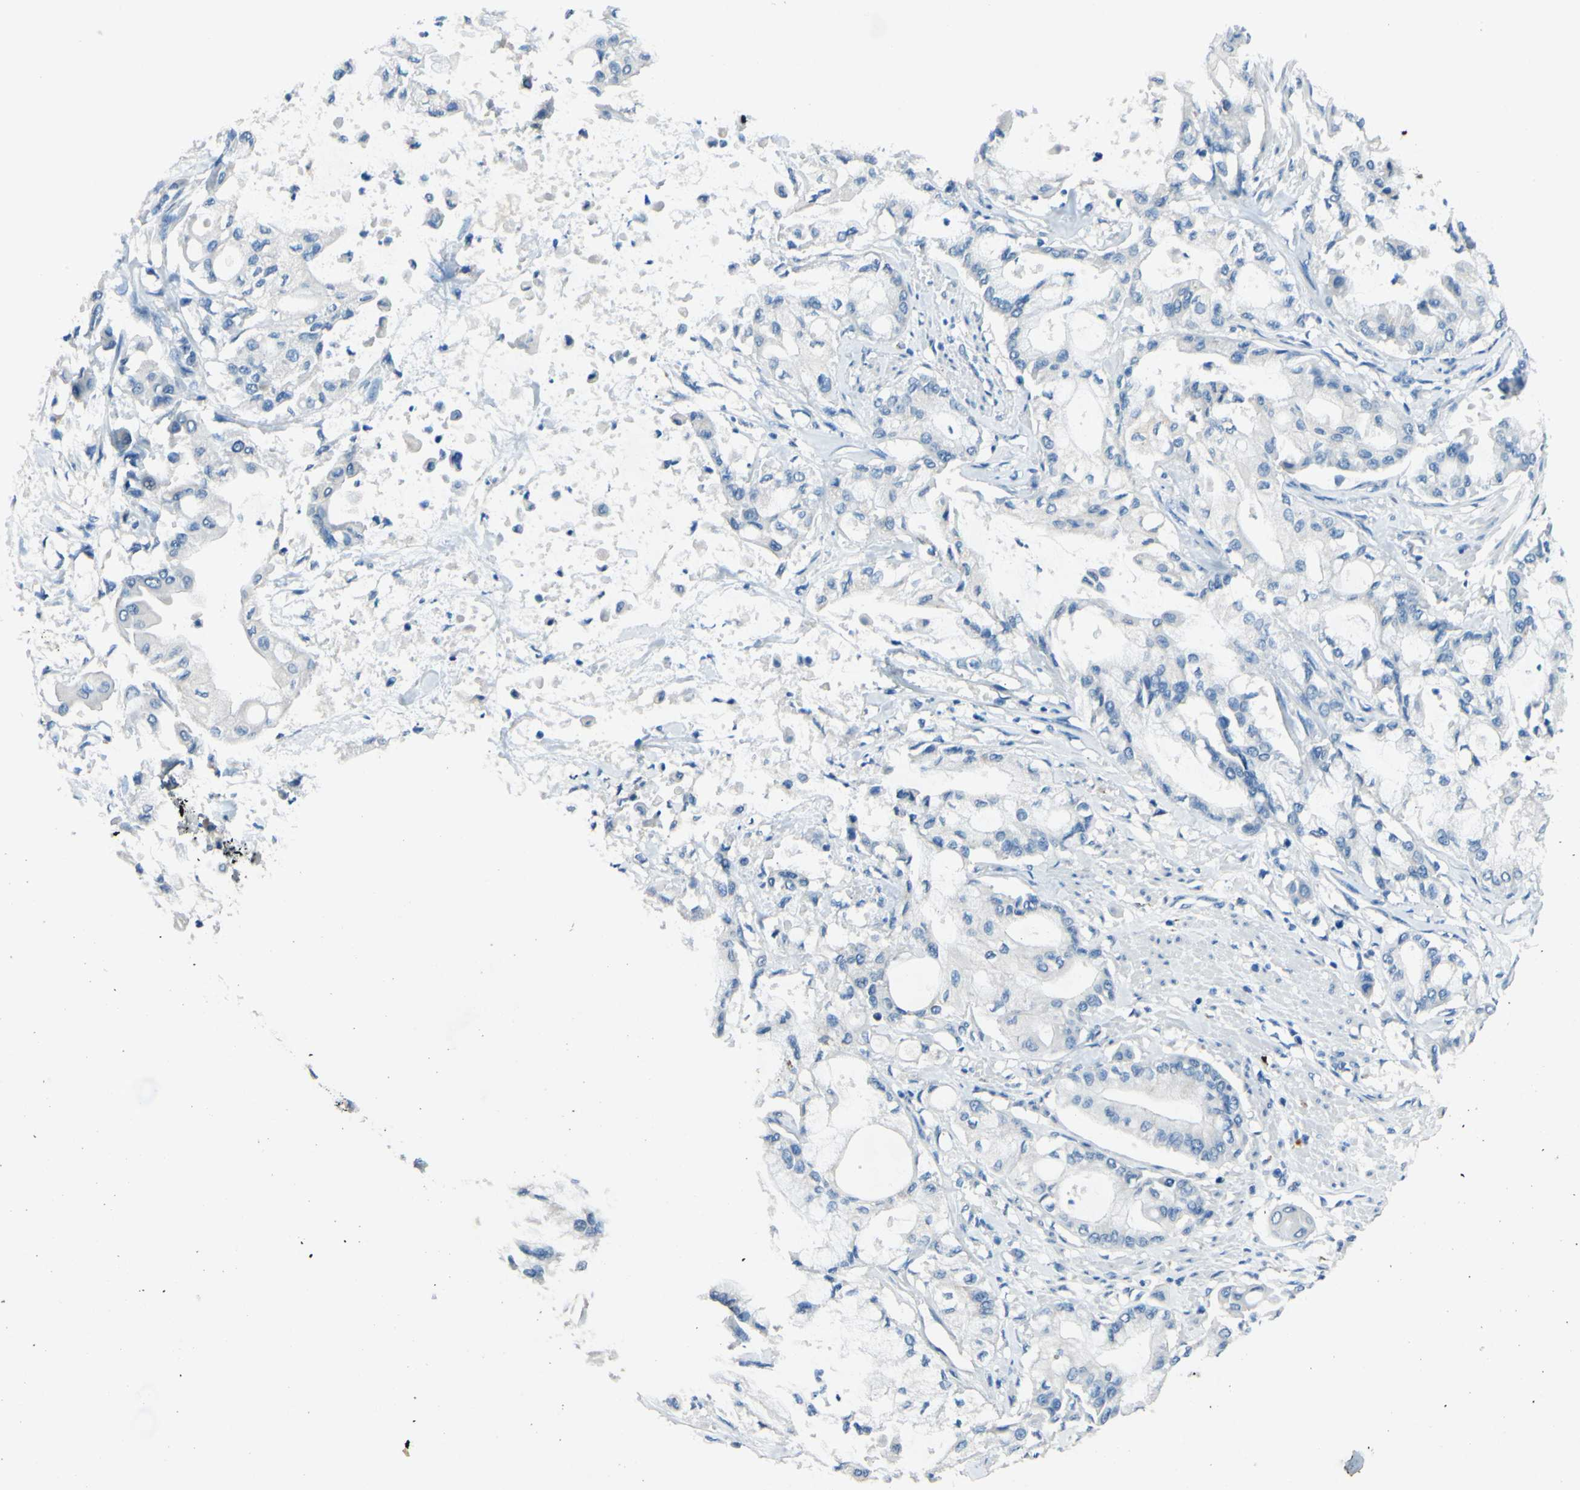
{"staining": {"intensity": "negative", "quantity": "none", "location": "none"}, "tissue": "pancreatic cancer", "cell_type": "Tumor cells", "image_type": "cancer", "snomed": [{"axis": "morphology", "description": "Adenocarcinoma, NOS"}, {"axis": "morphology", "description": "Adenocarcinoma, metastatic, NOS"}, {"axis": "topography", "description": "Lymph node"}, {"axis": "topography", "description": "Pancreas"}, {"axis": "topography", "description": "Duodenum"}], "caption": "Protein analysis of pancreatic cancer exhibits no significant expression in tumor cells.", "gene": "CDH10", "patient": {"sex": "female", "age": 64}}